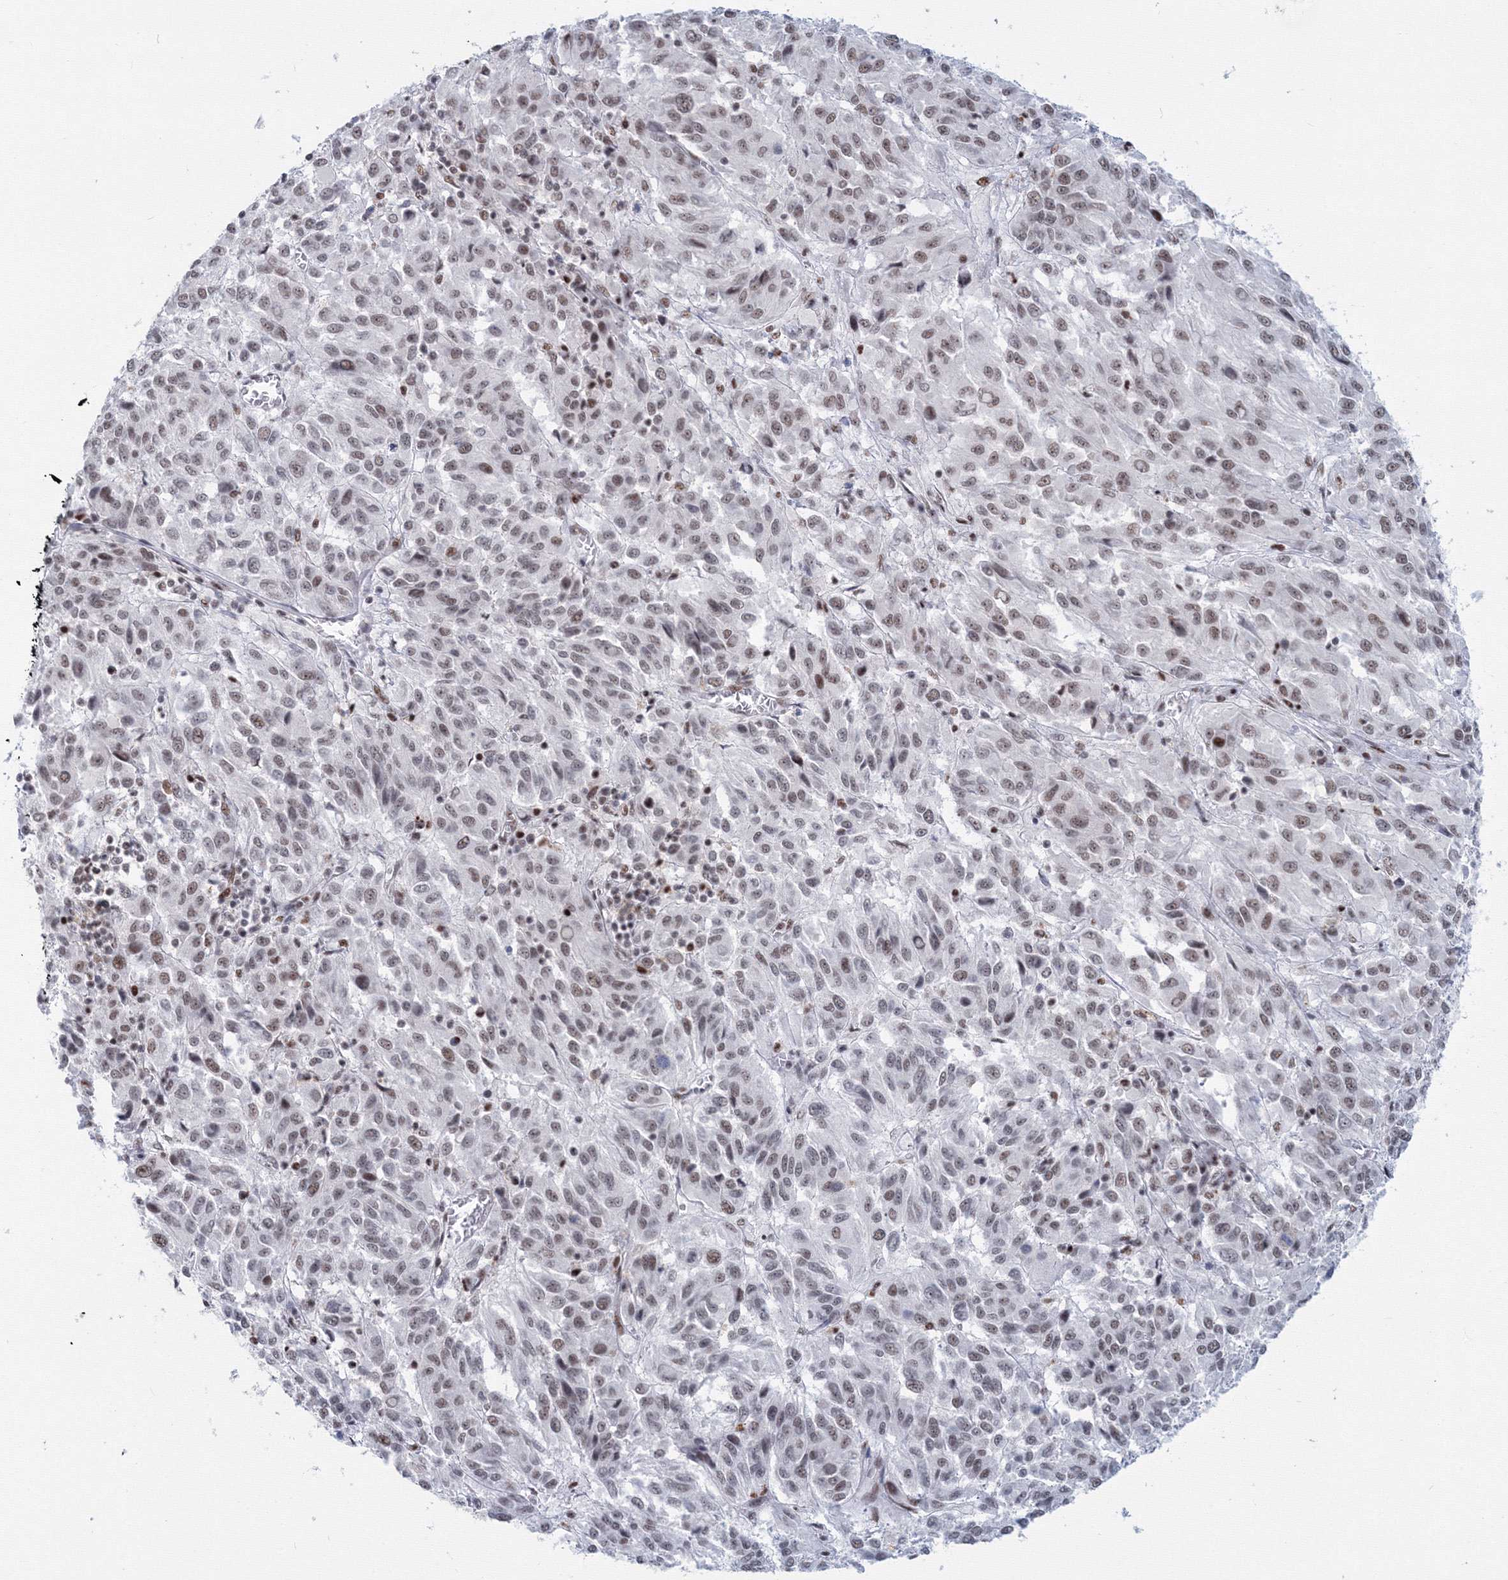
{"staining": {"intensity": "weak", "quantity": ">75%", "location": "nuclear"}, "tissue": "melanoma", "cell_type": "Tumor cells", "image_type": "cancer", "snomed": [{"axis": "morphology", "description": "Malignant melanoma, Metastatic site"}, {"axis": "topography", "description": "Lung"}], "caption": "Weak nuclear protein expression is appreciated in approximately >75% of tumor cells in melanoma.", "gene": "SF3B6", "patient": {"sex": "male", "age": 64}}